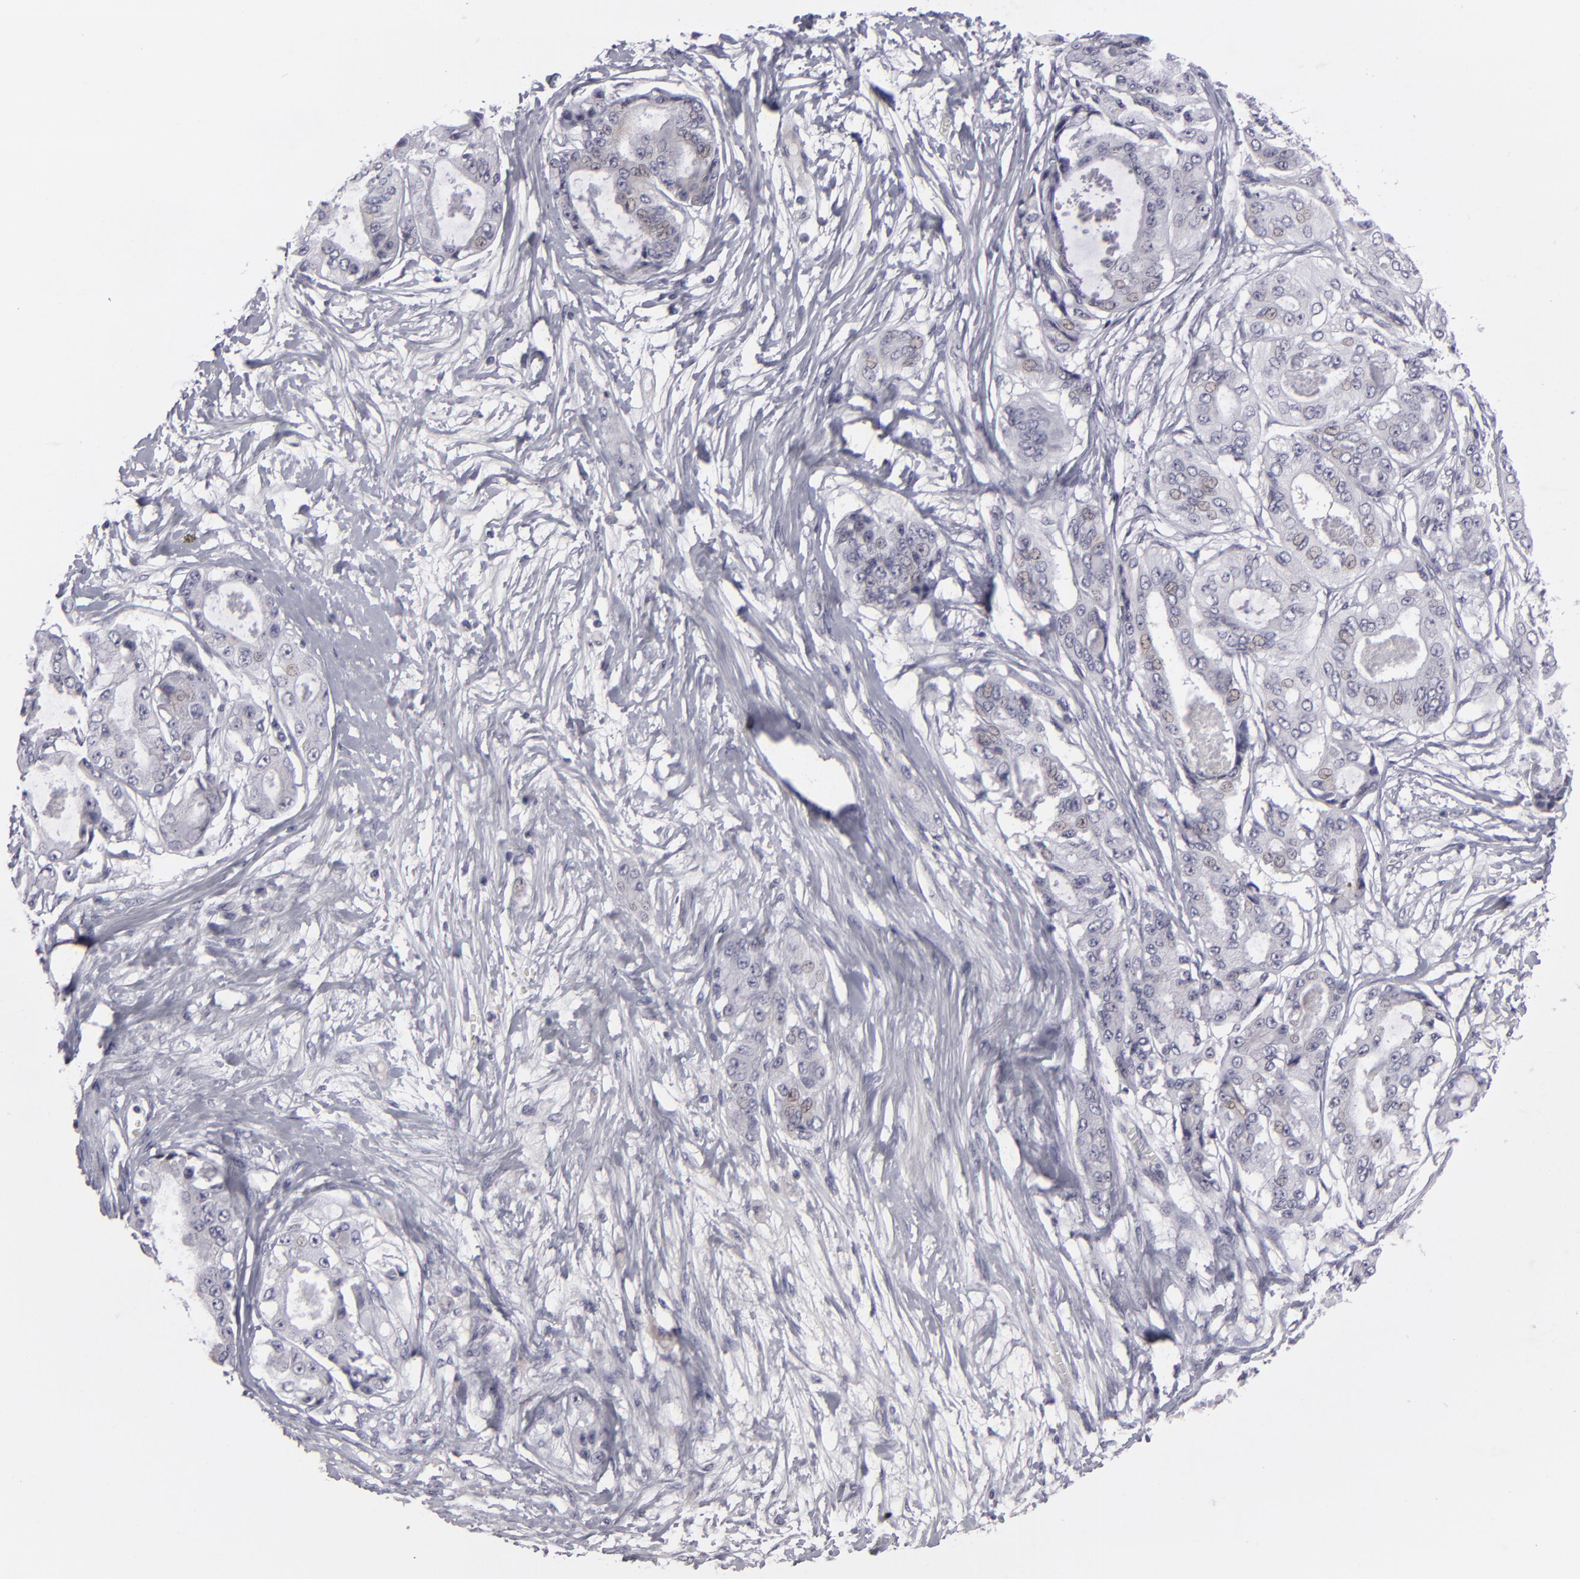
{"staining": {"intensity": "negative", "quantity": "none", "location": "none"}, "tissue": "ovarian cancer", "cell_type": "Tumor cells", "image_type": "cancer", "snomed": [{"axis": "morphology", "description": "Carcinoma, endometroid"}, {"axis": "topography", "description": "Ovary"}], "caption": "Ovarian endometroid carcinoma stained for a protein using immunohistochemistry (IHC) reveals no expression tumor cells.", "gene": "JUP", "patient": {"sex": "female", "age": 61}}